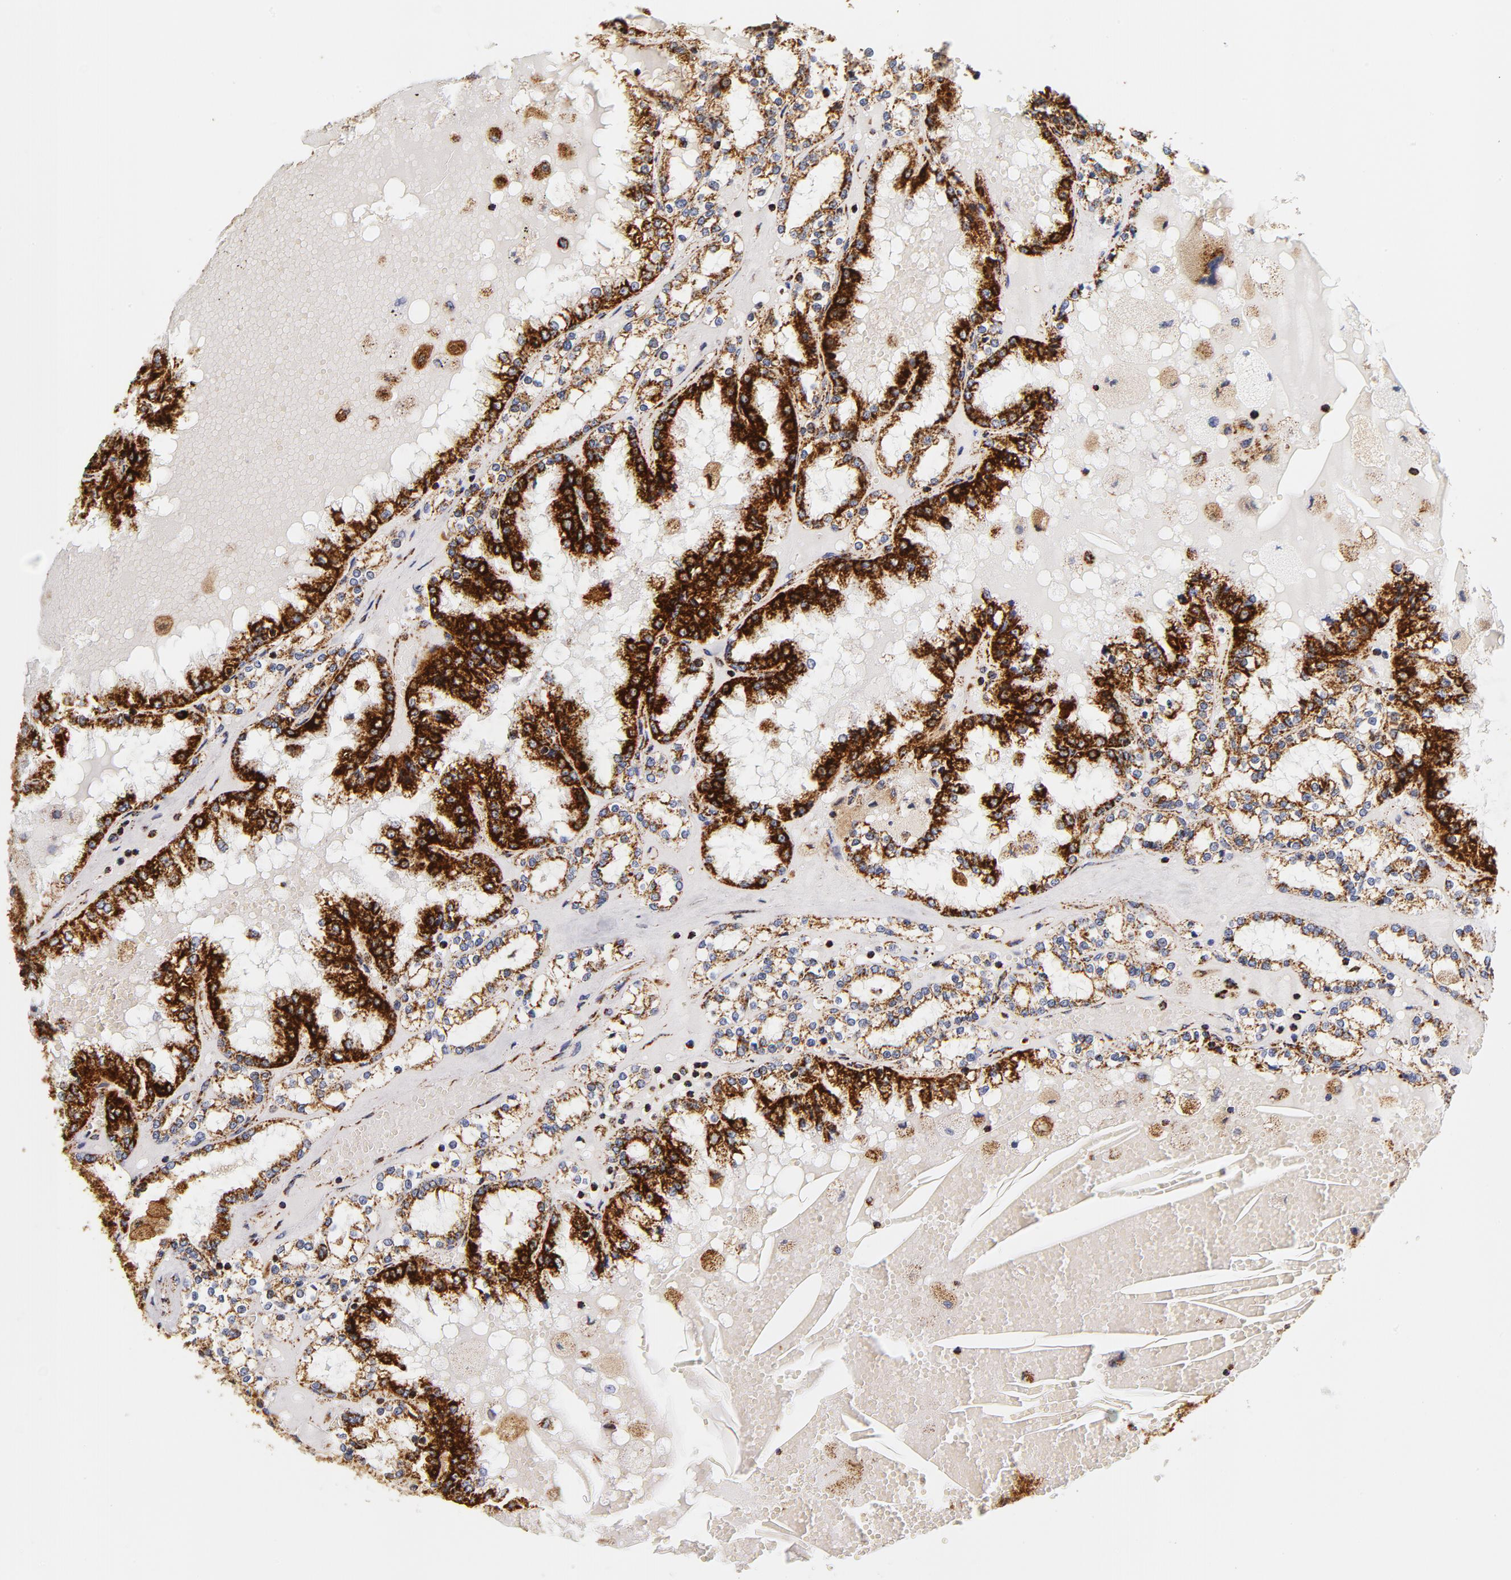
{"staining": {"intensity": "strong", "quantity": ">75%", "location": "cytoplasmic/membranous"}, "tissue": "renal cancer", "cell_type": "Tumor cells", "image_type": "cancer", "snomed": [{"axis": "morphology", "description": "Adenocarcinoma, NOS"}, {"axis": "topography", "description": "Kidney"}], "caption": "Tumor cells demonstrate high levels of strong cytoplasmic/membranous staining in about >75% of cells in renal cancer (adenocarcinoma).", "gene": "ECHS1", "patient": {"sex": "female", "age": 56}}